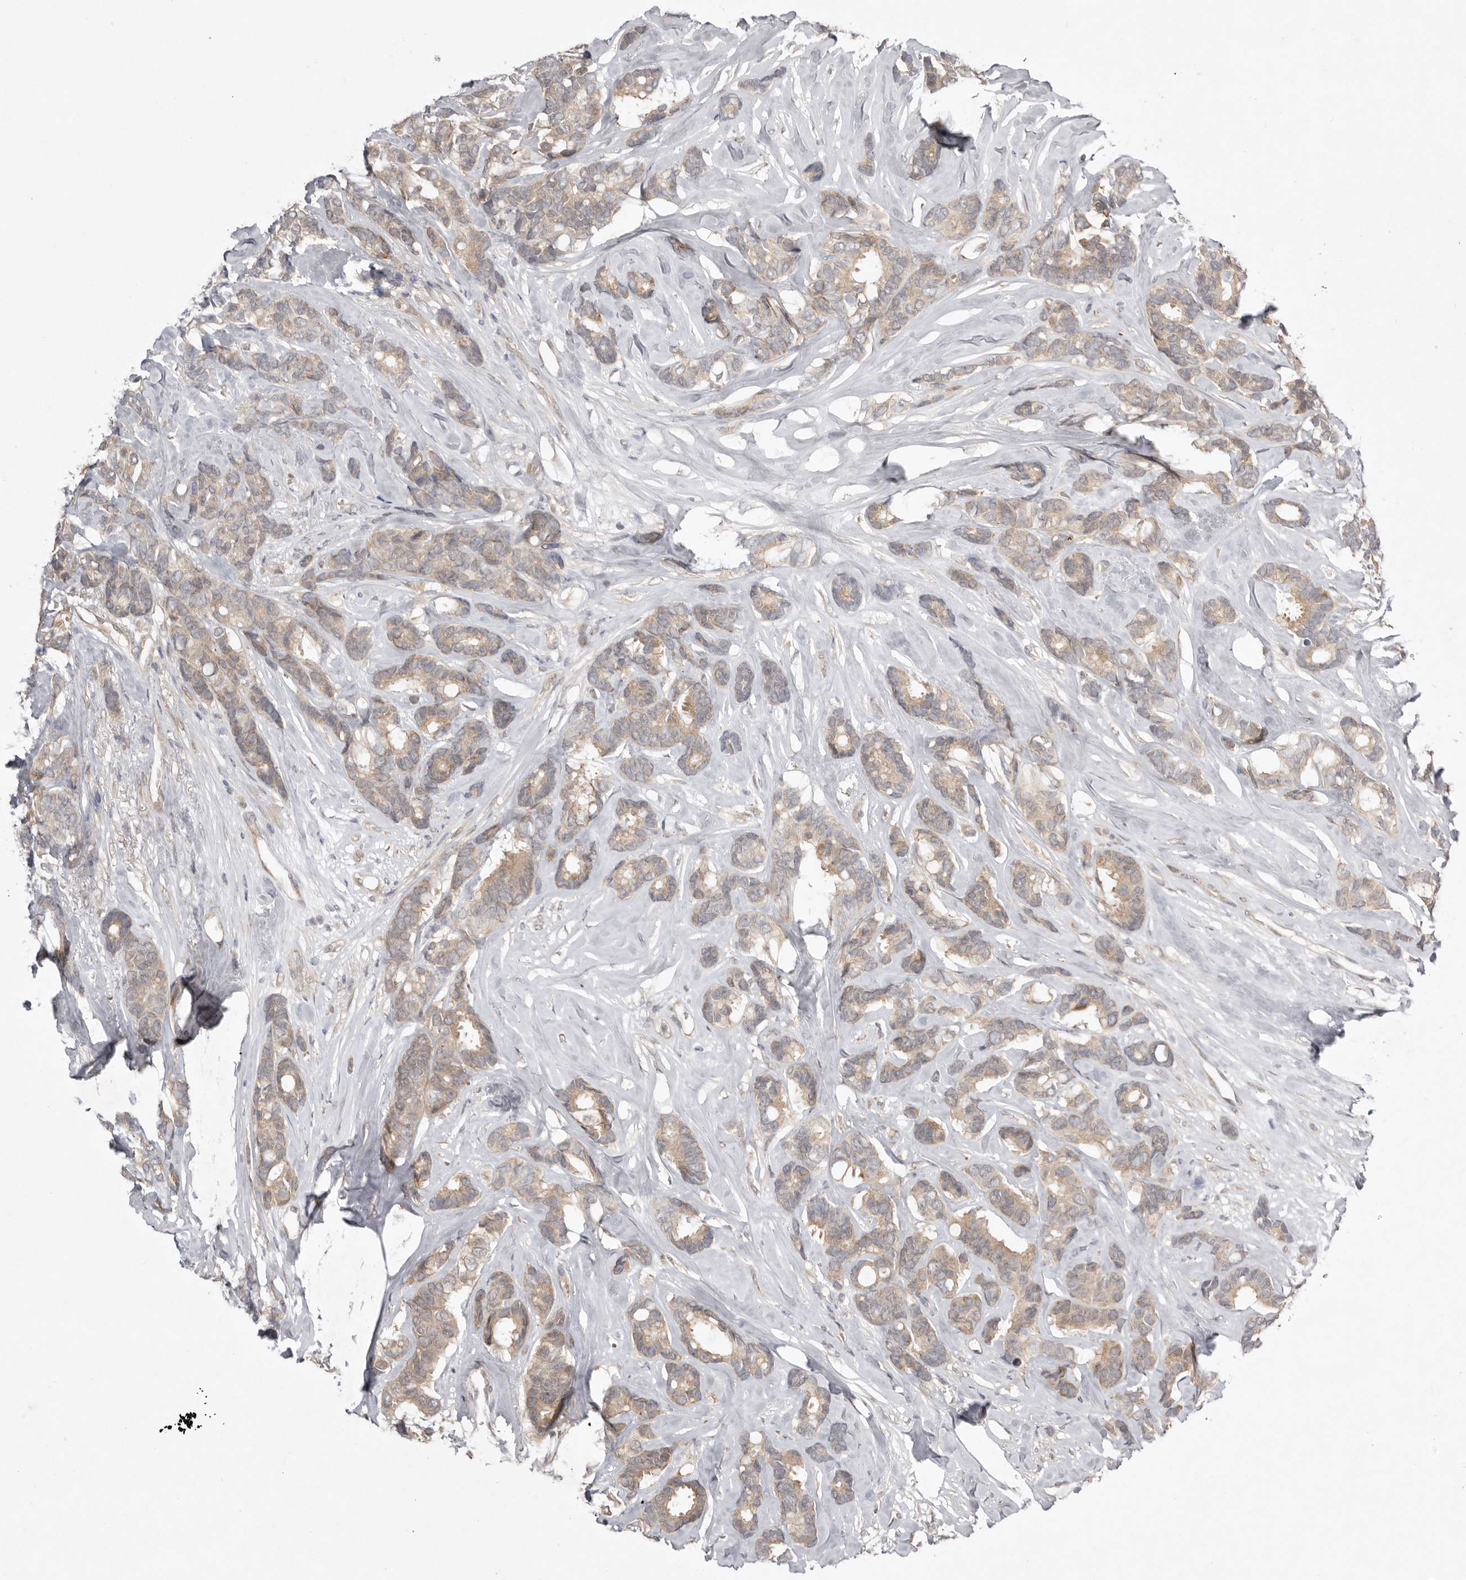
{"staining": {"intensity": "weak", "quantity": ">75%", "location": "cytoplasmic/membranous"}, "tissue": "breast cancer", "cell_type": "Tumor cells", "image_type": "cancer", "snomed": [{"axis": "morphology", "description": "Duct carcinoma"}, {"axis": "topography", "description": "Breast"}], "caption": "Breast cancer stained for a protein demonstrates weak cytoplasmic/membranous positivity in tumor cells.", "gene": "NSUN4", "patient": {"sex": "female", "age": 87}}